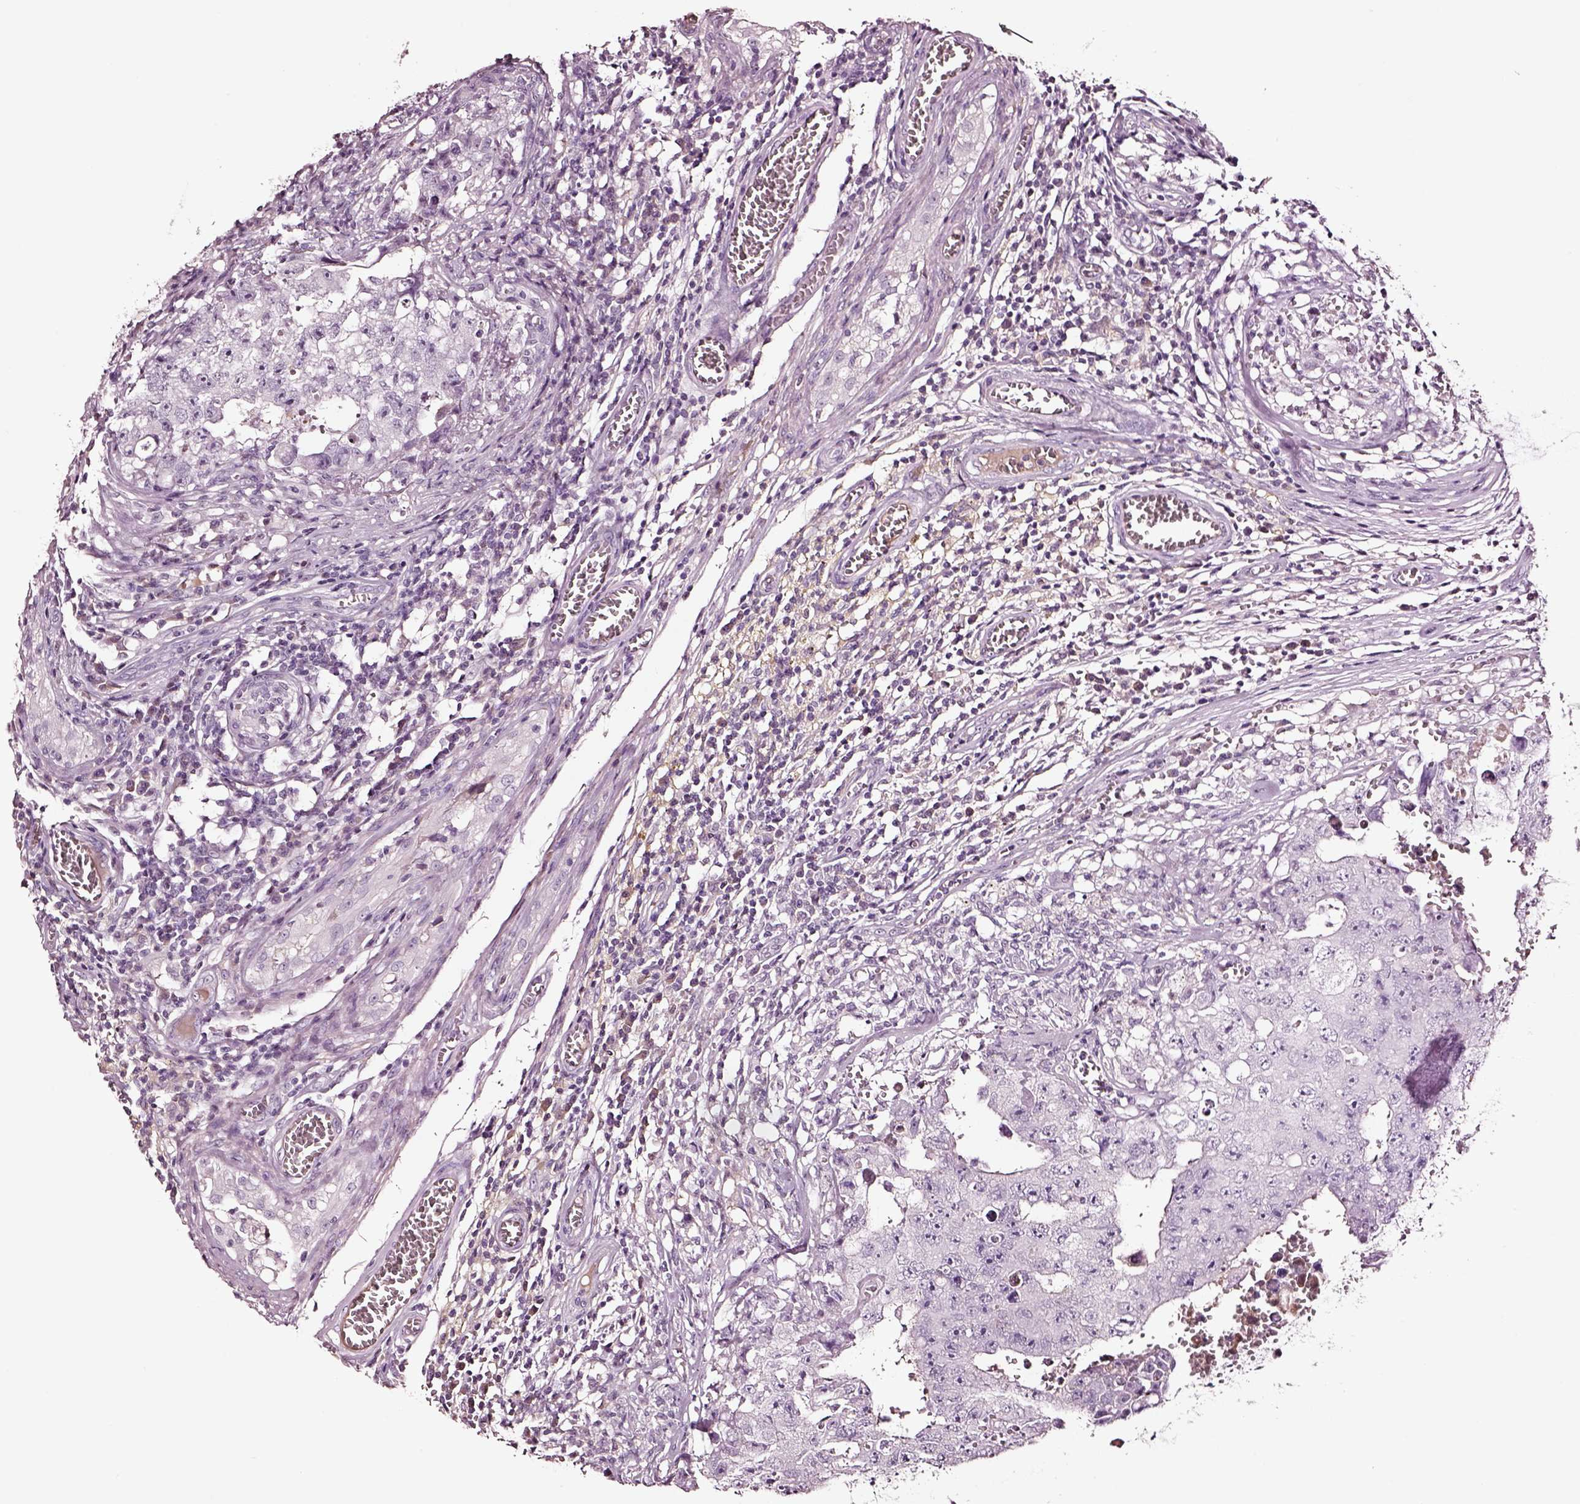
{"staining": {"intensity": "negative", "quantity": "none", "location": "none"}, "tissue": "testis cancer", "cell_type": "Tumor cells", "image_type": "cancer", "snomed": [{"axis": "morphology", "description": "Carcinoma, Embryonal, NOS"}, {"axis": "topography", "description": "Testis"}], "caption": "Human testis cancer stained for a protein using immunohistochemistry reveals no expression in tumor cells.", "gene": "SMIM17", "patient": {"sex": "male", "age": 36}}